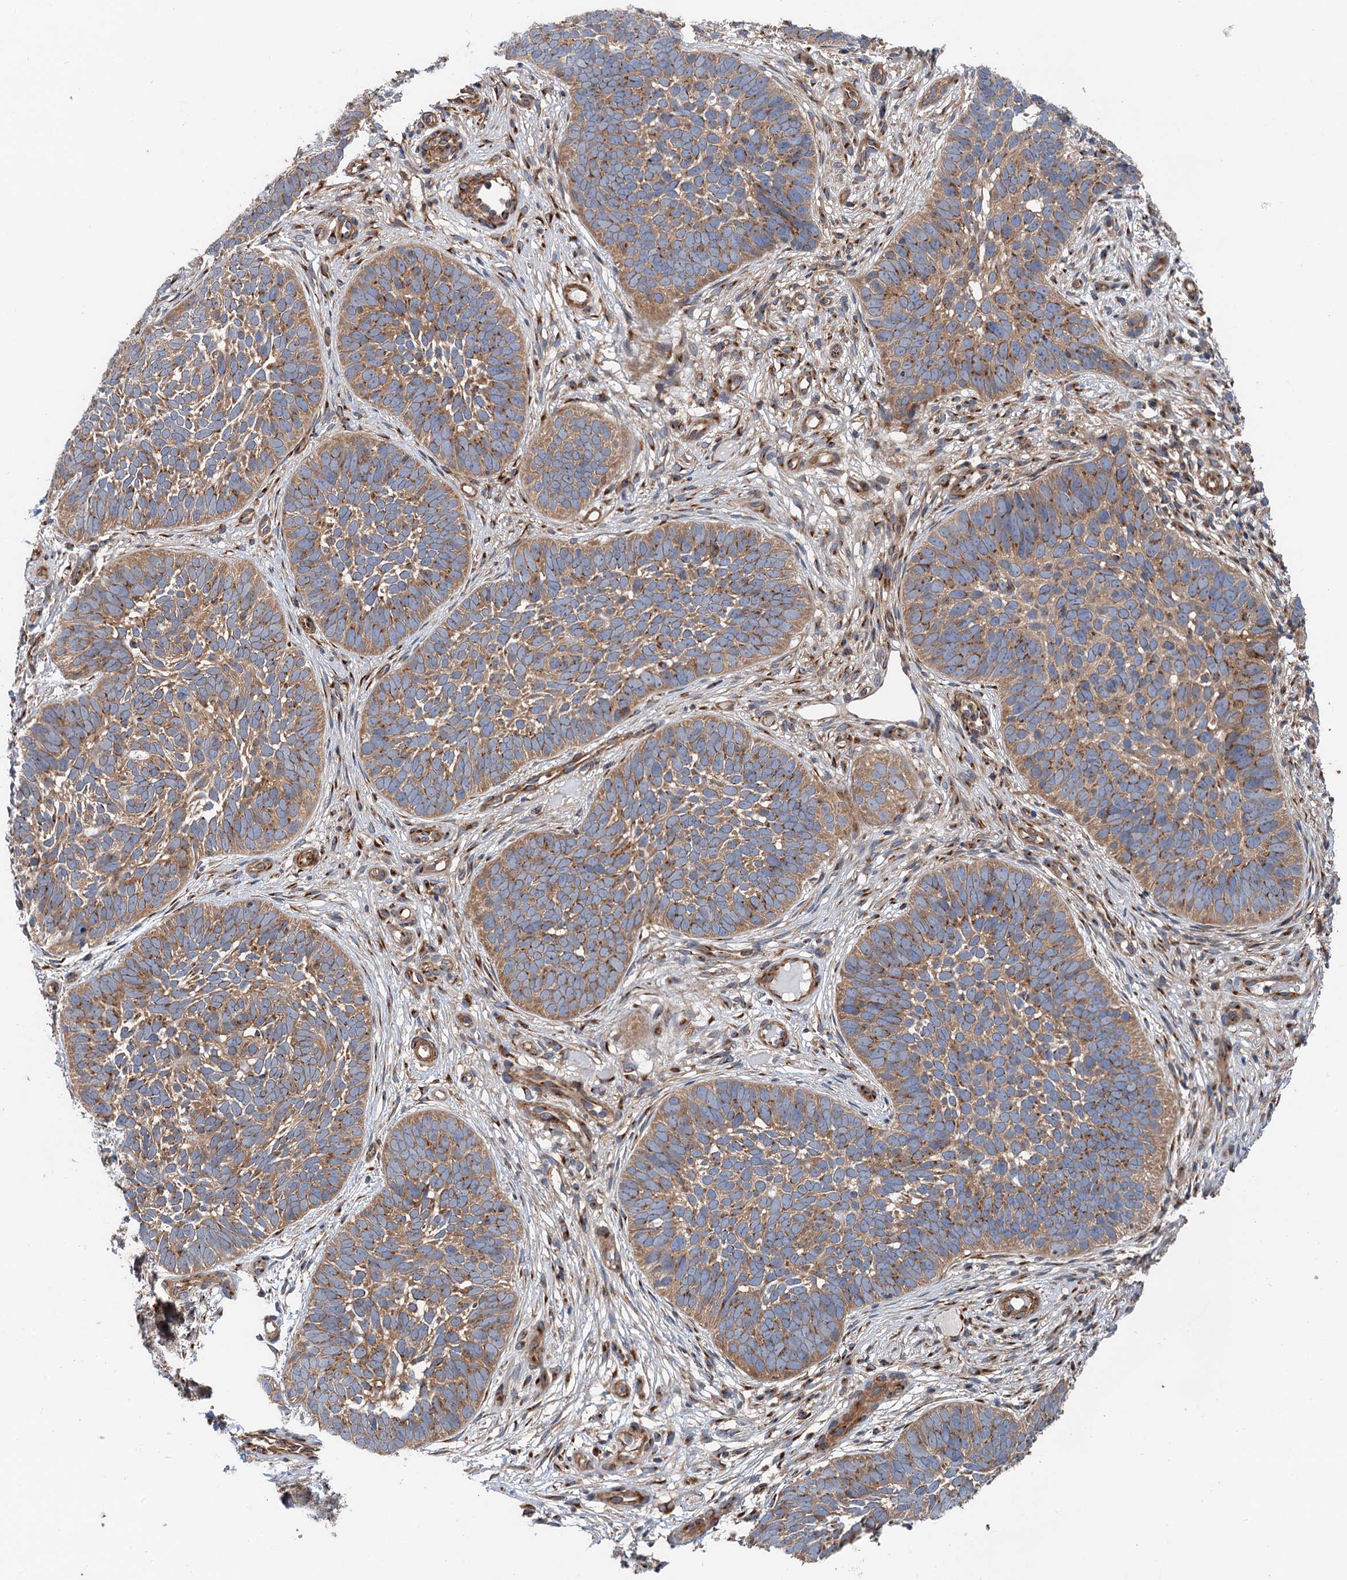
{"staining": {"intensity": "moderate", "quantity": ">75%", "location": "cytoplasmic/membranous"}, "tissue": "skin cancer", "cell_type": "Tumor cells", "image_type": "cancer", "snomed": [{"axis": "morphology", "description": "Basal cell carcinoma"}, {"axis": "topography", "description": "Skin"}], "caption": "Protein expression analysis of basal cell carcinoma (skin) exhibits moderate cytoplasmic/membranous staining in about >75% of tumor cells.", "gene": "ANKRD26", "patient": {"sex": "male", "age": 89}}